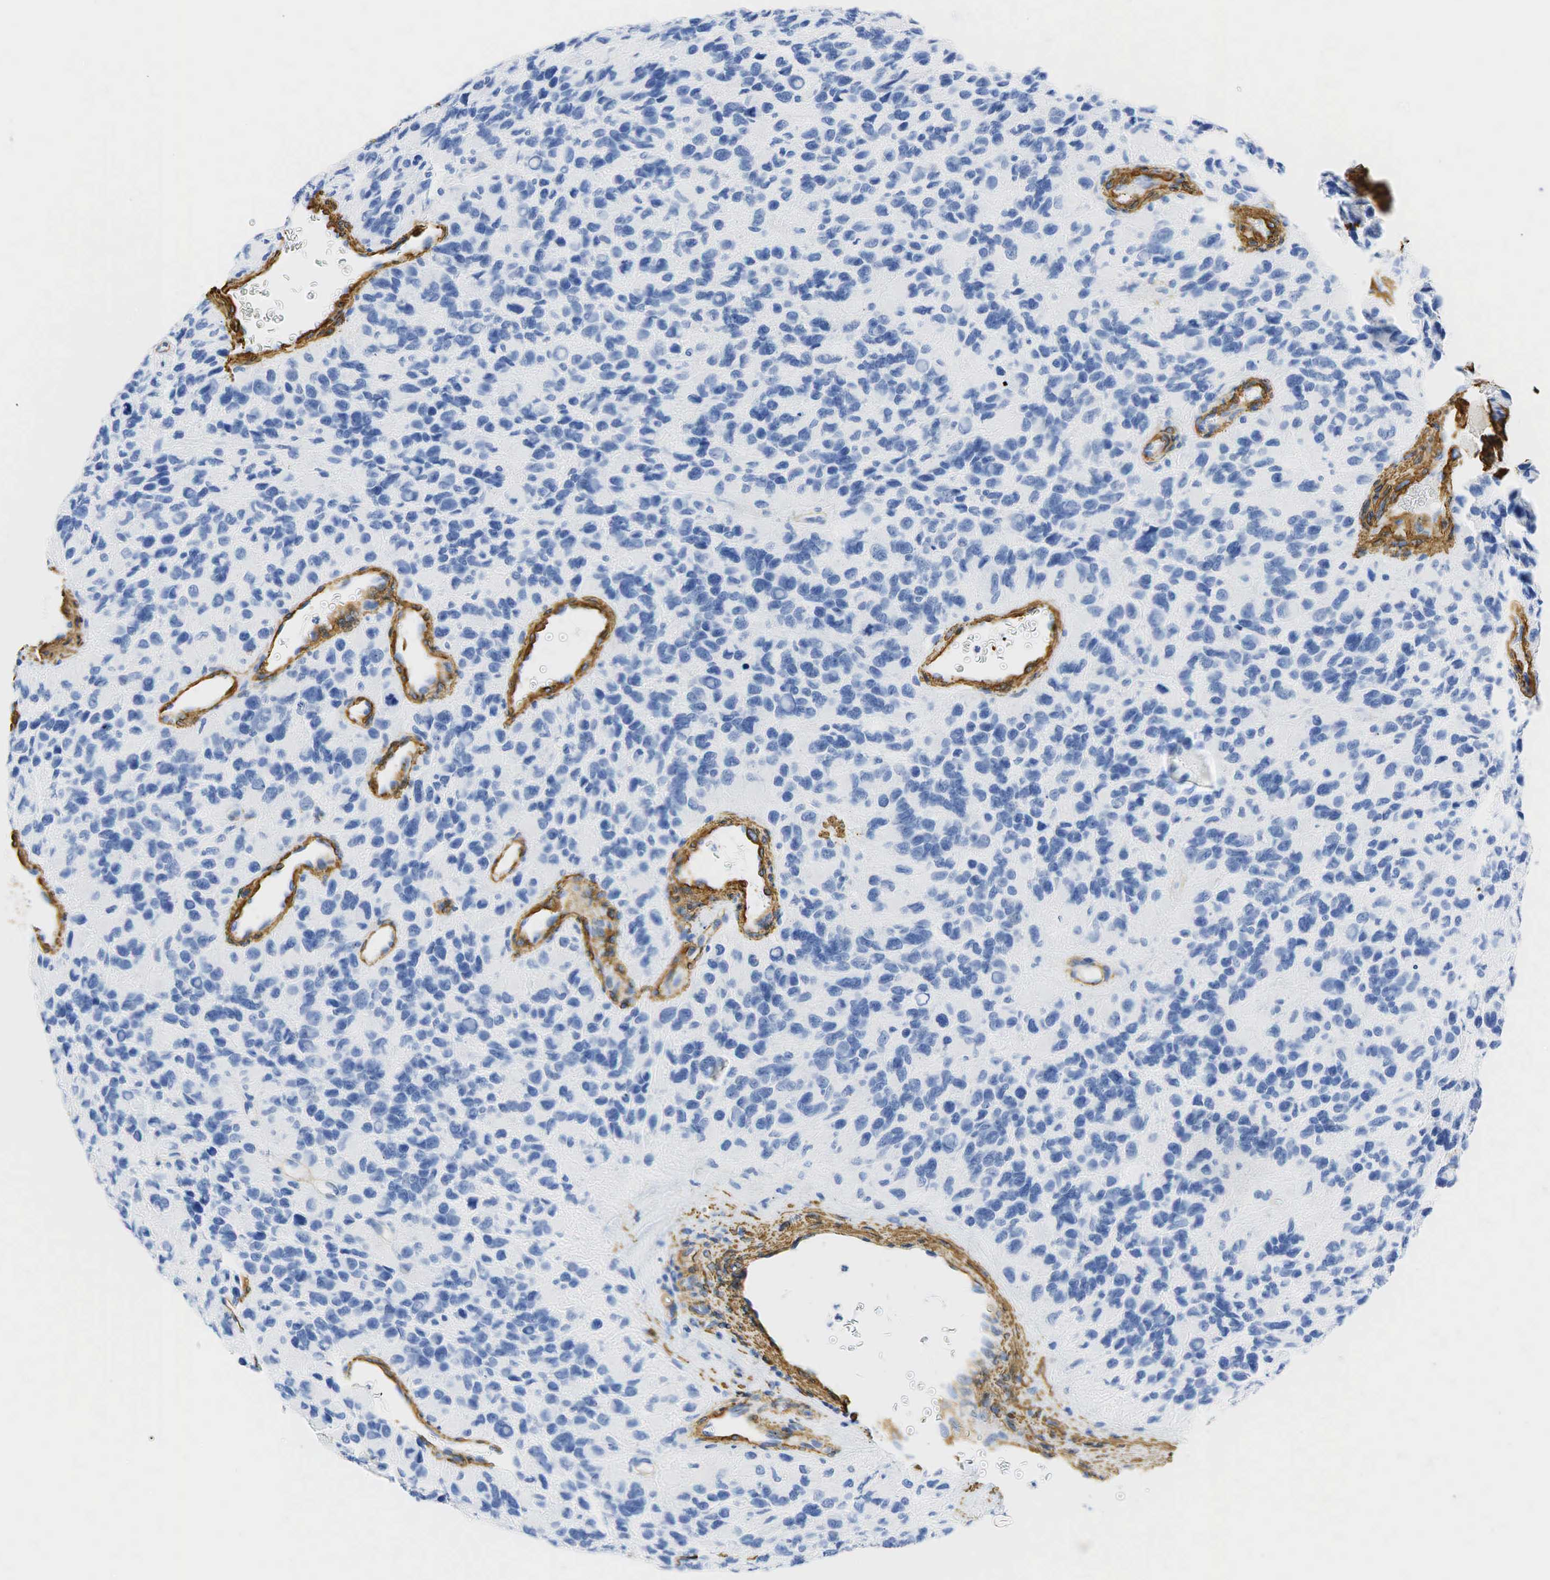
{"staining": {"intensity": "negative", "quantity": "none", "location": "none"}, "tissue": "glioma", "cell_type": "Tumor cells", "image_type": "cancer", "snomed": [{"axis": "morphology", "description": "Glioma, malignant, High grade"}, {"axis": "topography", "description": "Brain"}], "caption": "Protein analysis of glioma shows no significant staining in tumor cells.", "gene": "ACTA1", "patient": {"sex": "male", "age": 77}}